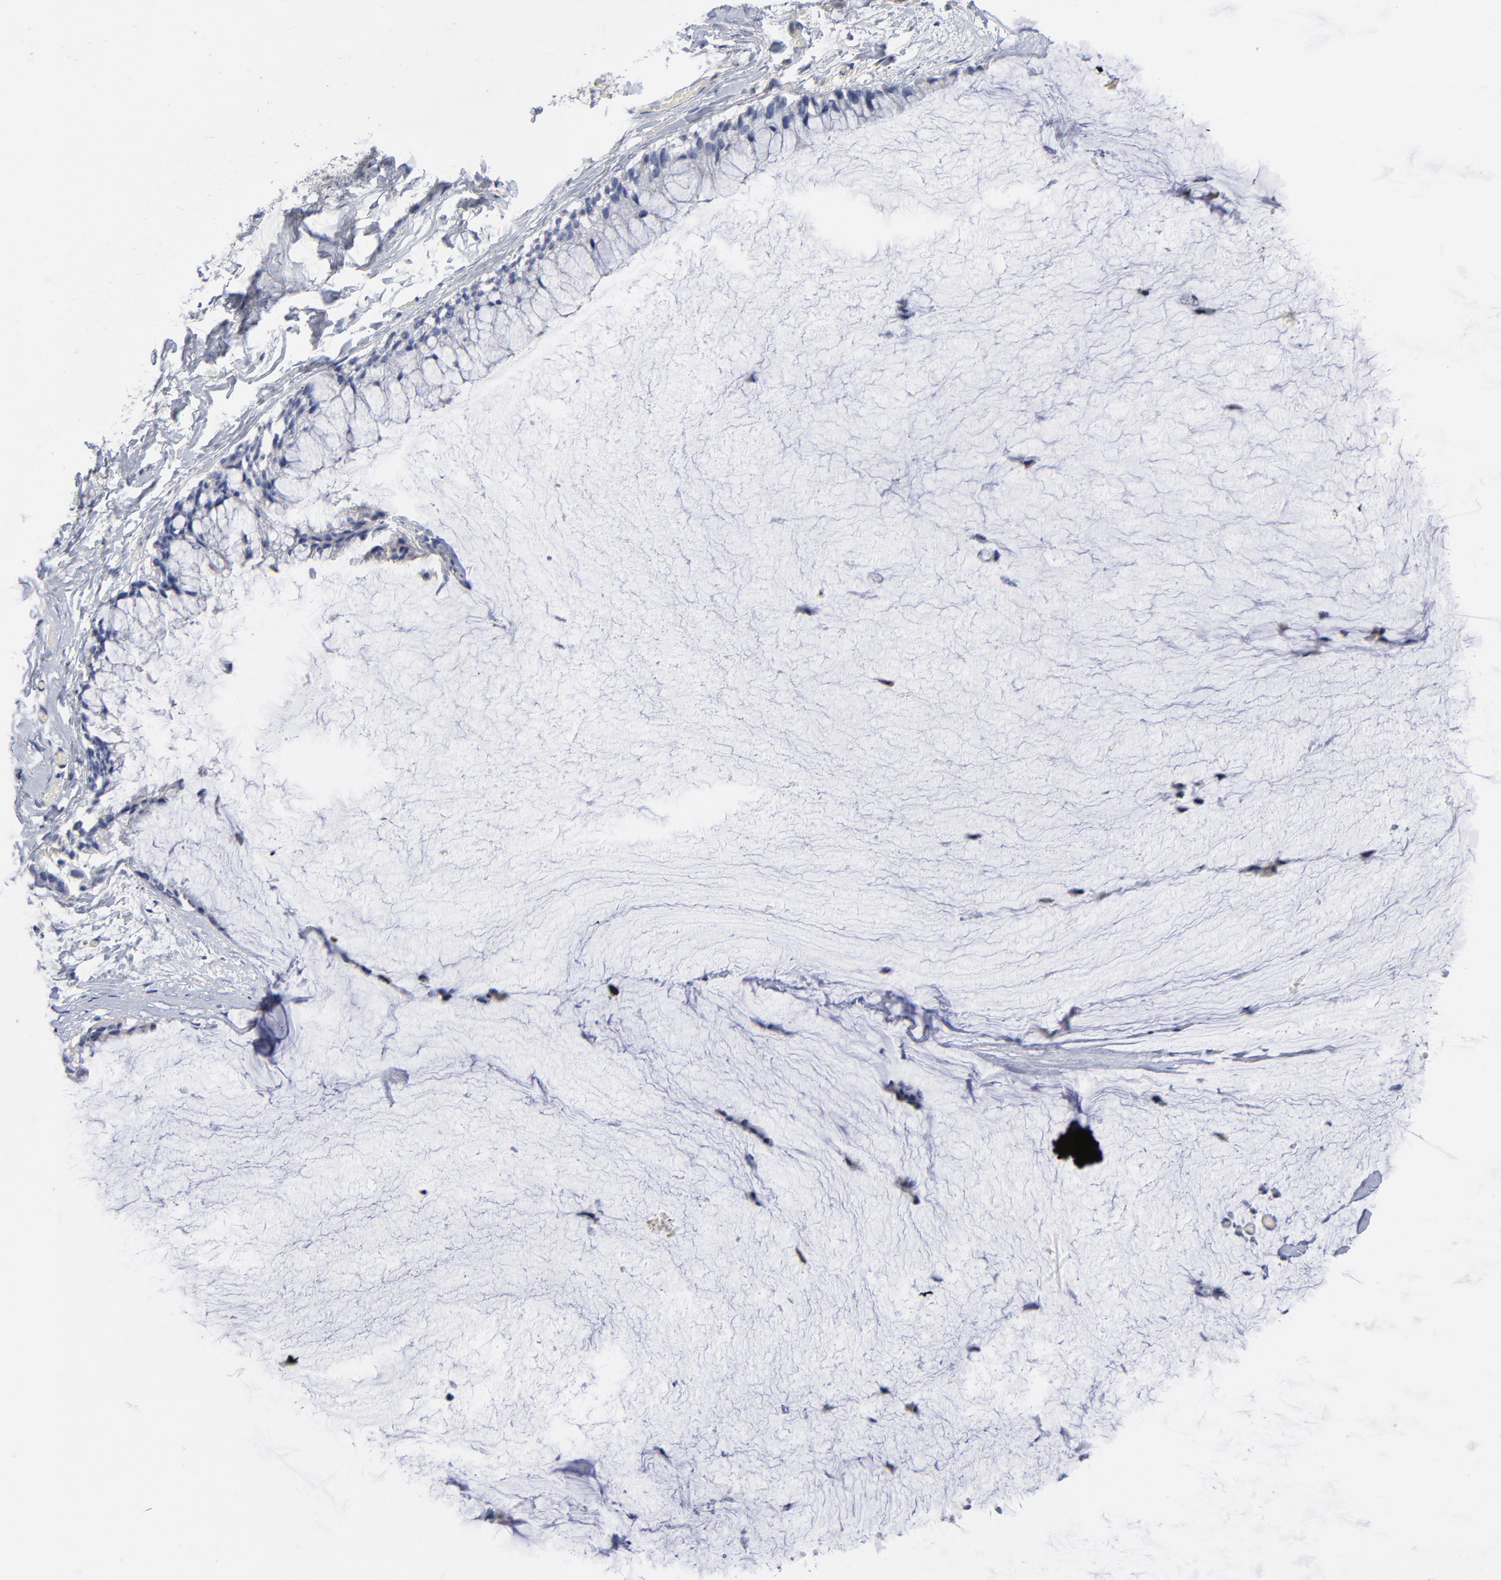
{"staining": {"intensity": "negative", "quantity": "none", "location": "none"}, "tissue": "ovarian cancer", "cell_type": "Tumor cells", "image_type": "cancer", "snomed": [{"axis": "morphology", "description": "Cystadenocarcinoma, mucinous, NOS"}, {"axis": "topography", "description": "Ovary"}], "caption": "An IHC histopathology image of ovarian cancer (mucinous cystadenocarcinoma) is shown. There is no staining in tumor cells of ovarian cancer (mucinous cystadenocarcinoma).", "gene": "PDLIM2", "patient": {"sex": "female", "age": 39}}